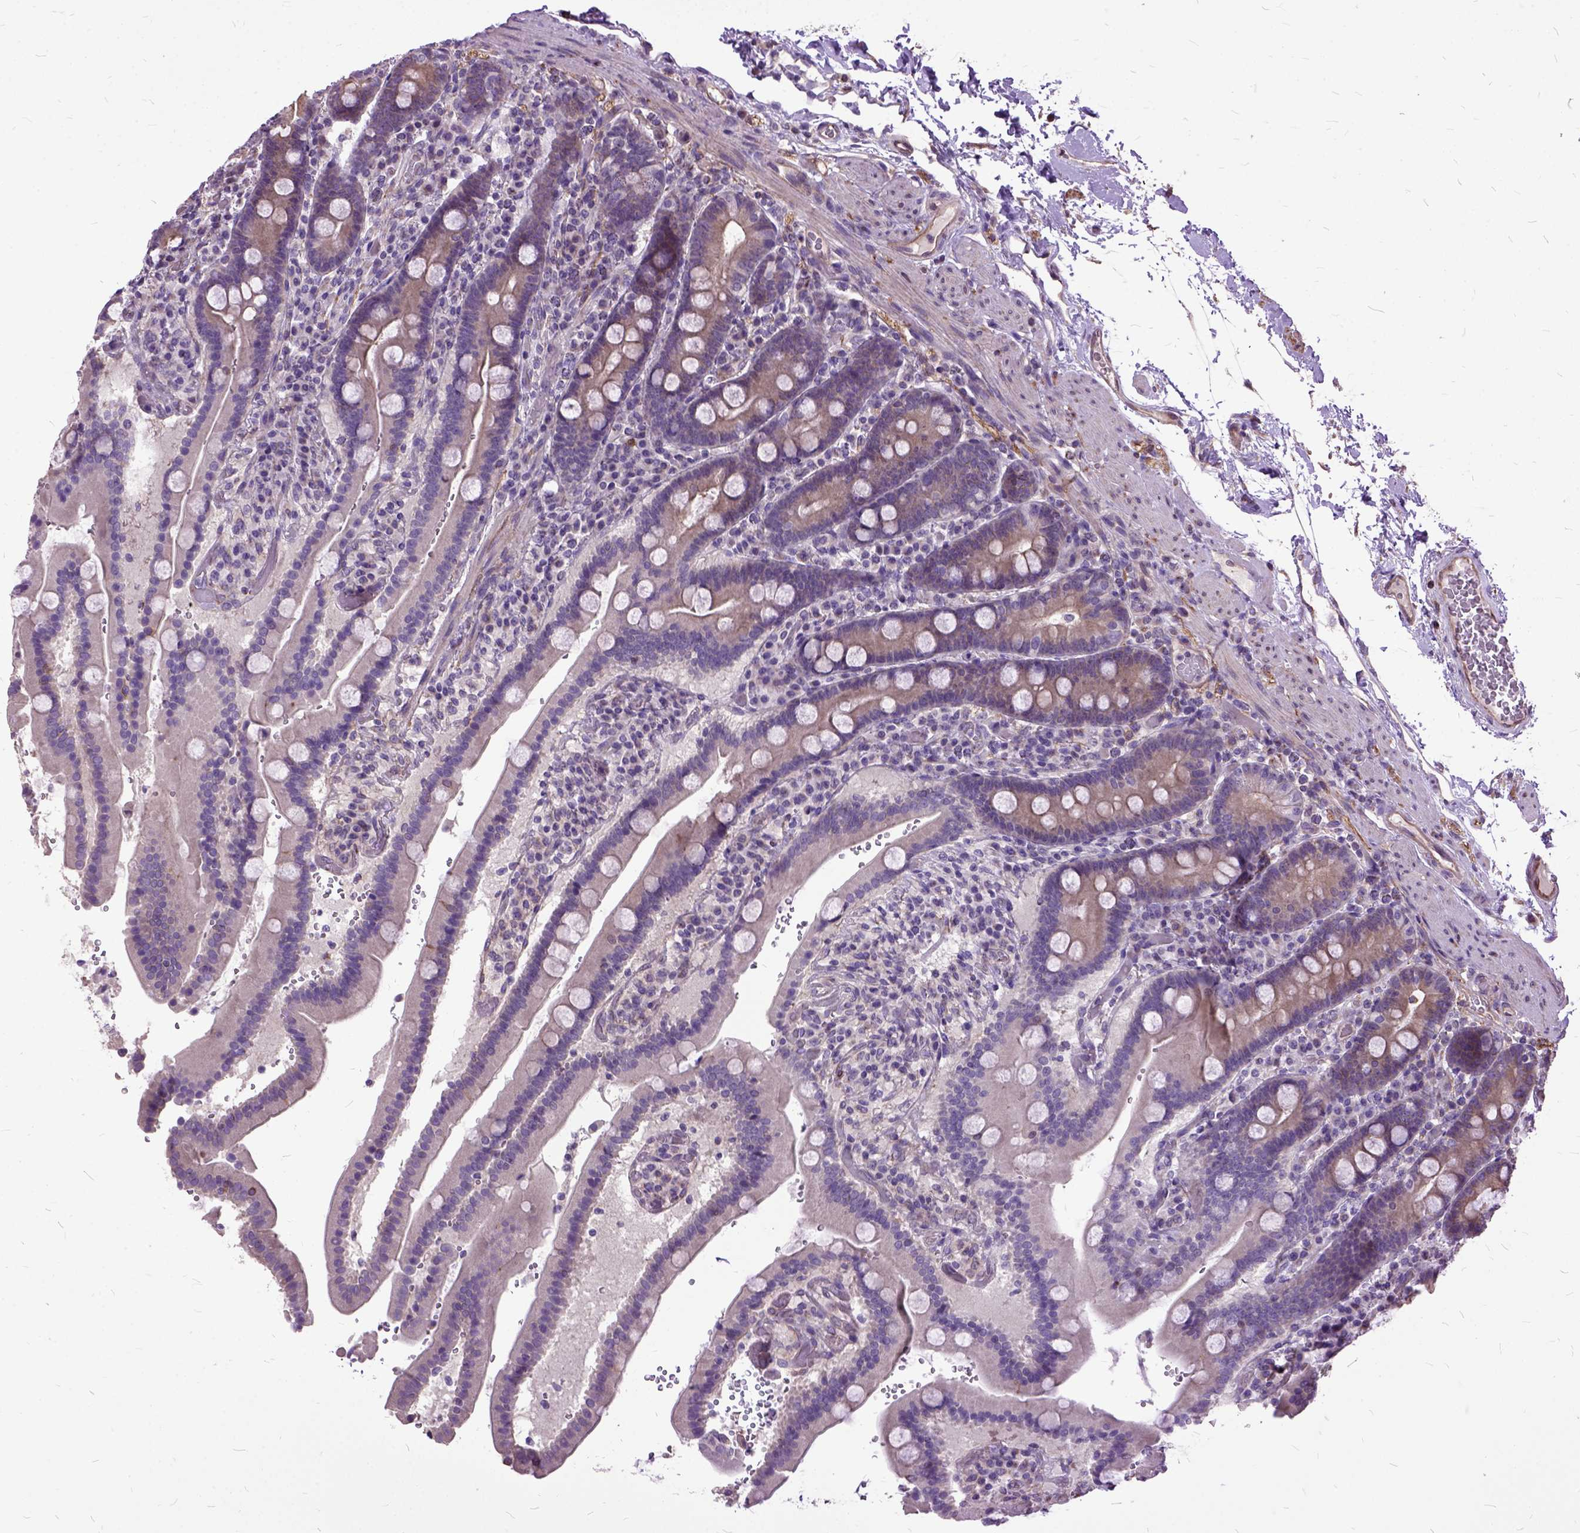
{"staining": {"intensity": "negative", "quantity": "none", "location": "none"}, "tissue": "duodenum", "cell_type": "Glandular cells", "image_type": "normal", "snomed": [{"axis": "morphology", "description": "Normal tissue, NOS"}, {"axis": "topography", "description": "Duodenum"}], "caption": "High power microscopy micrograph of an immunohistochemistry image of benign duodenum, revealing no significant staining in glandular cells.", "gene": "AREG", "patient": {"sex": "female", "age": 62}}